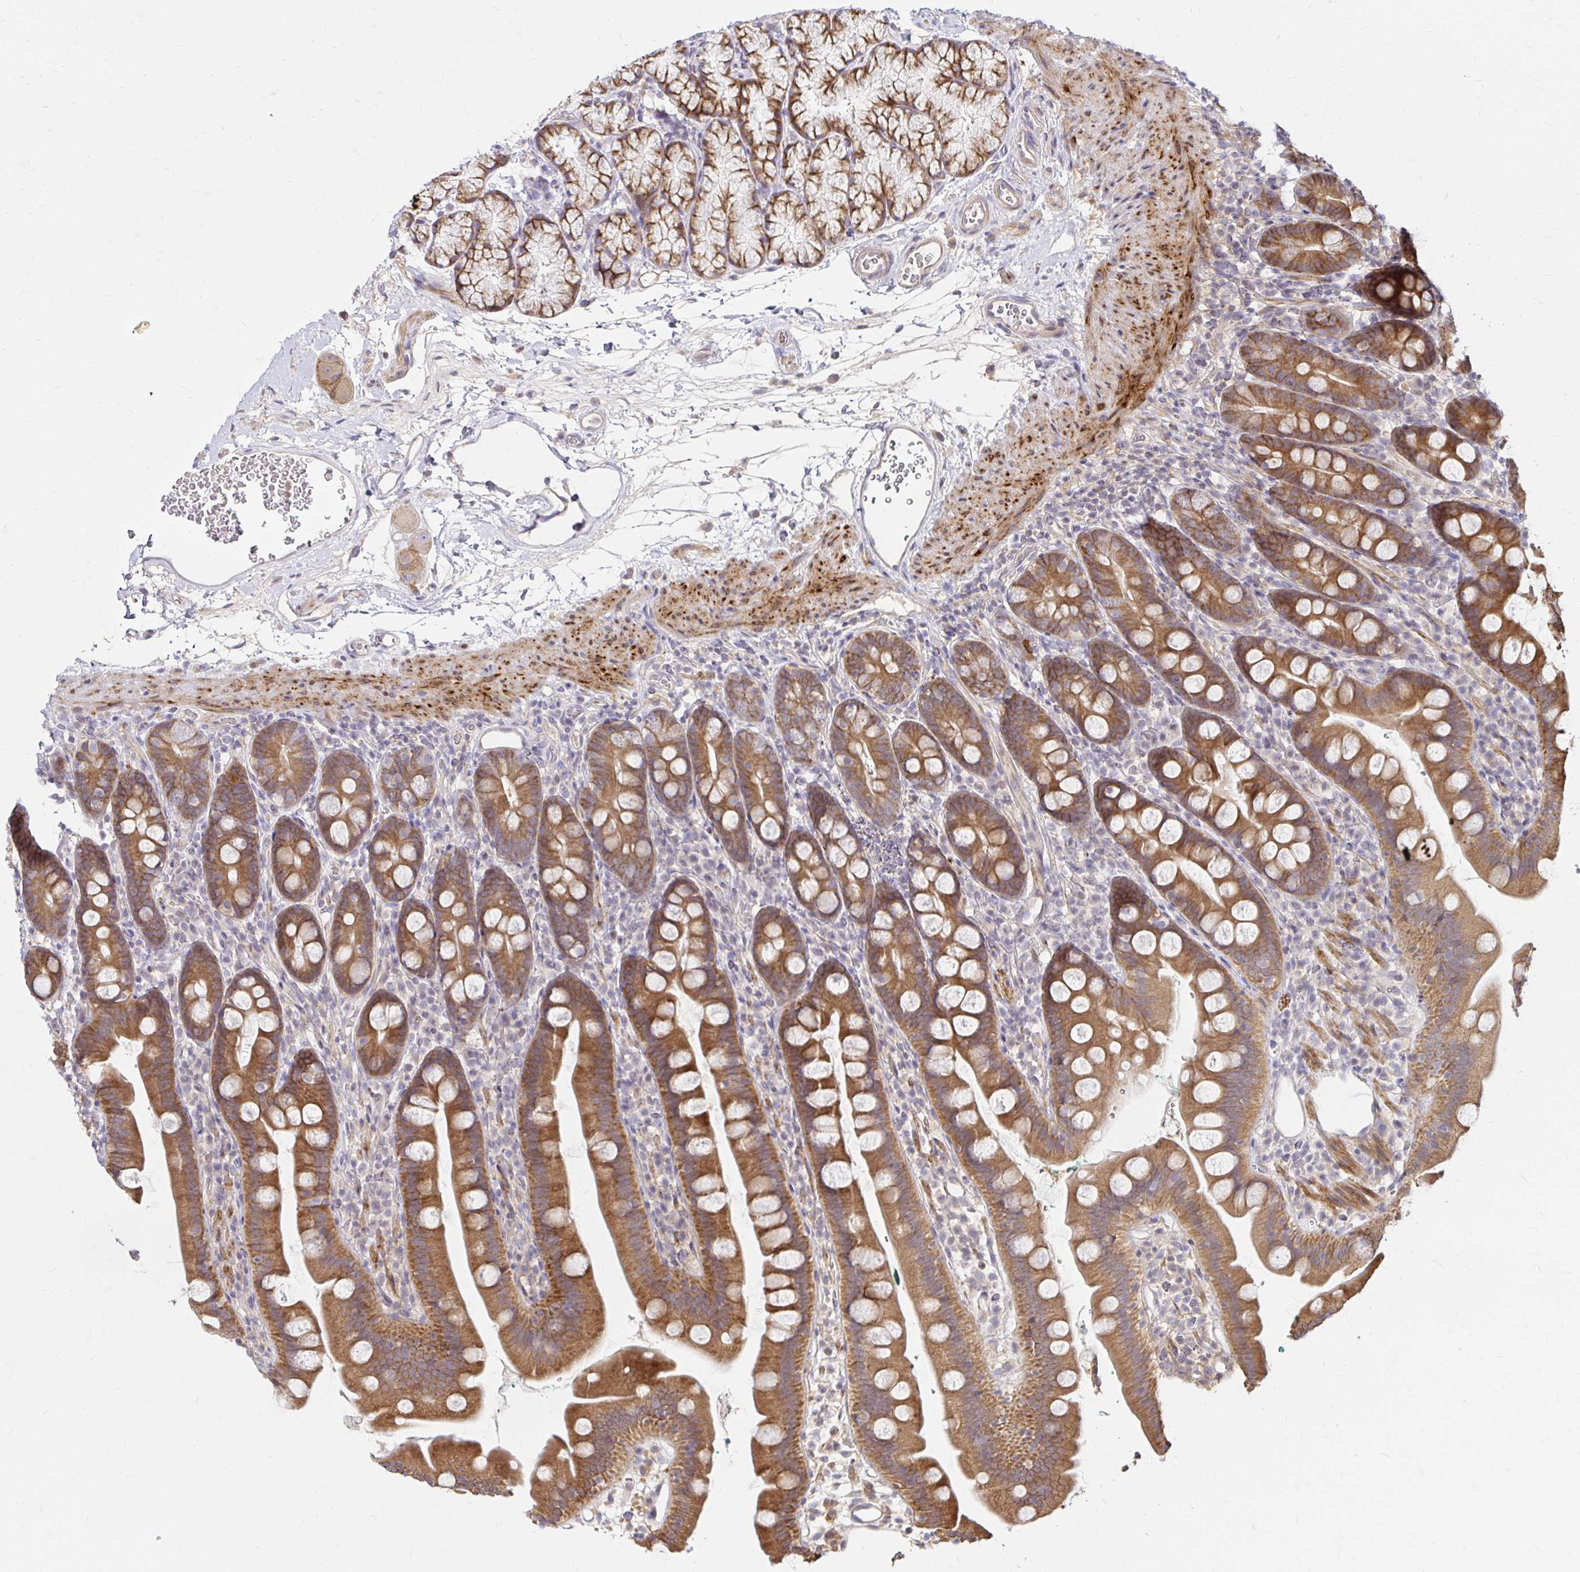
{"staining": {"intensity": "moderate", "quantity": ">75%", "location": "cytoplasmic/membranous"}, "tissue": "duodenum", "cell_type": "Glandular cells", "image_type": "normal", "snomed": [{"axis": "morphology", "description": "Normal tissue, NOS"}, {"axis": "topography", "description": "Duodenum"}], "caption": "Immunohistochemistry histopathology image of unremarkable duodenum stained for a protein (brown), which displays medium levels of moderate cytoplasmic/membranous positivity in about >75% of glandular cells.", "gene": "ITGA2", "patient": {"sex": "female", "age": 67}}